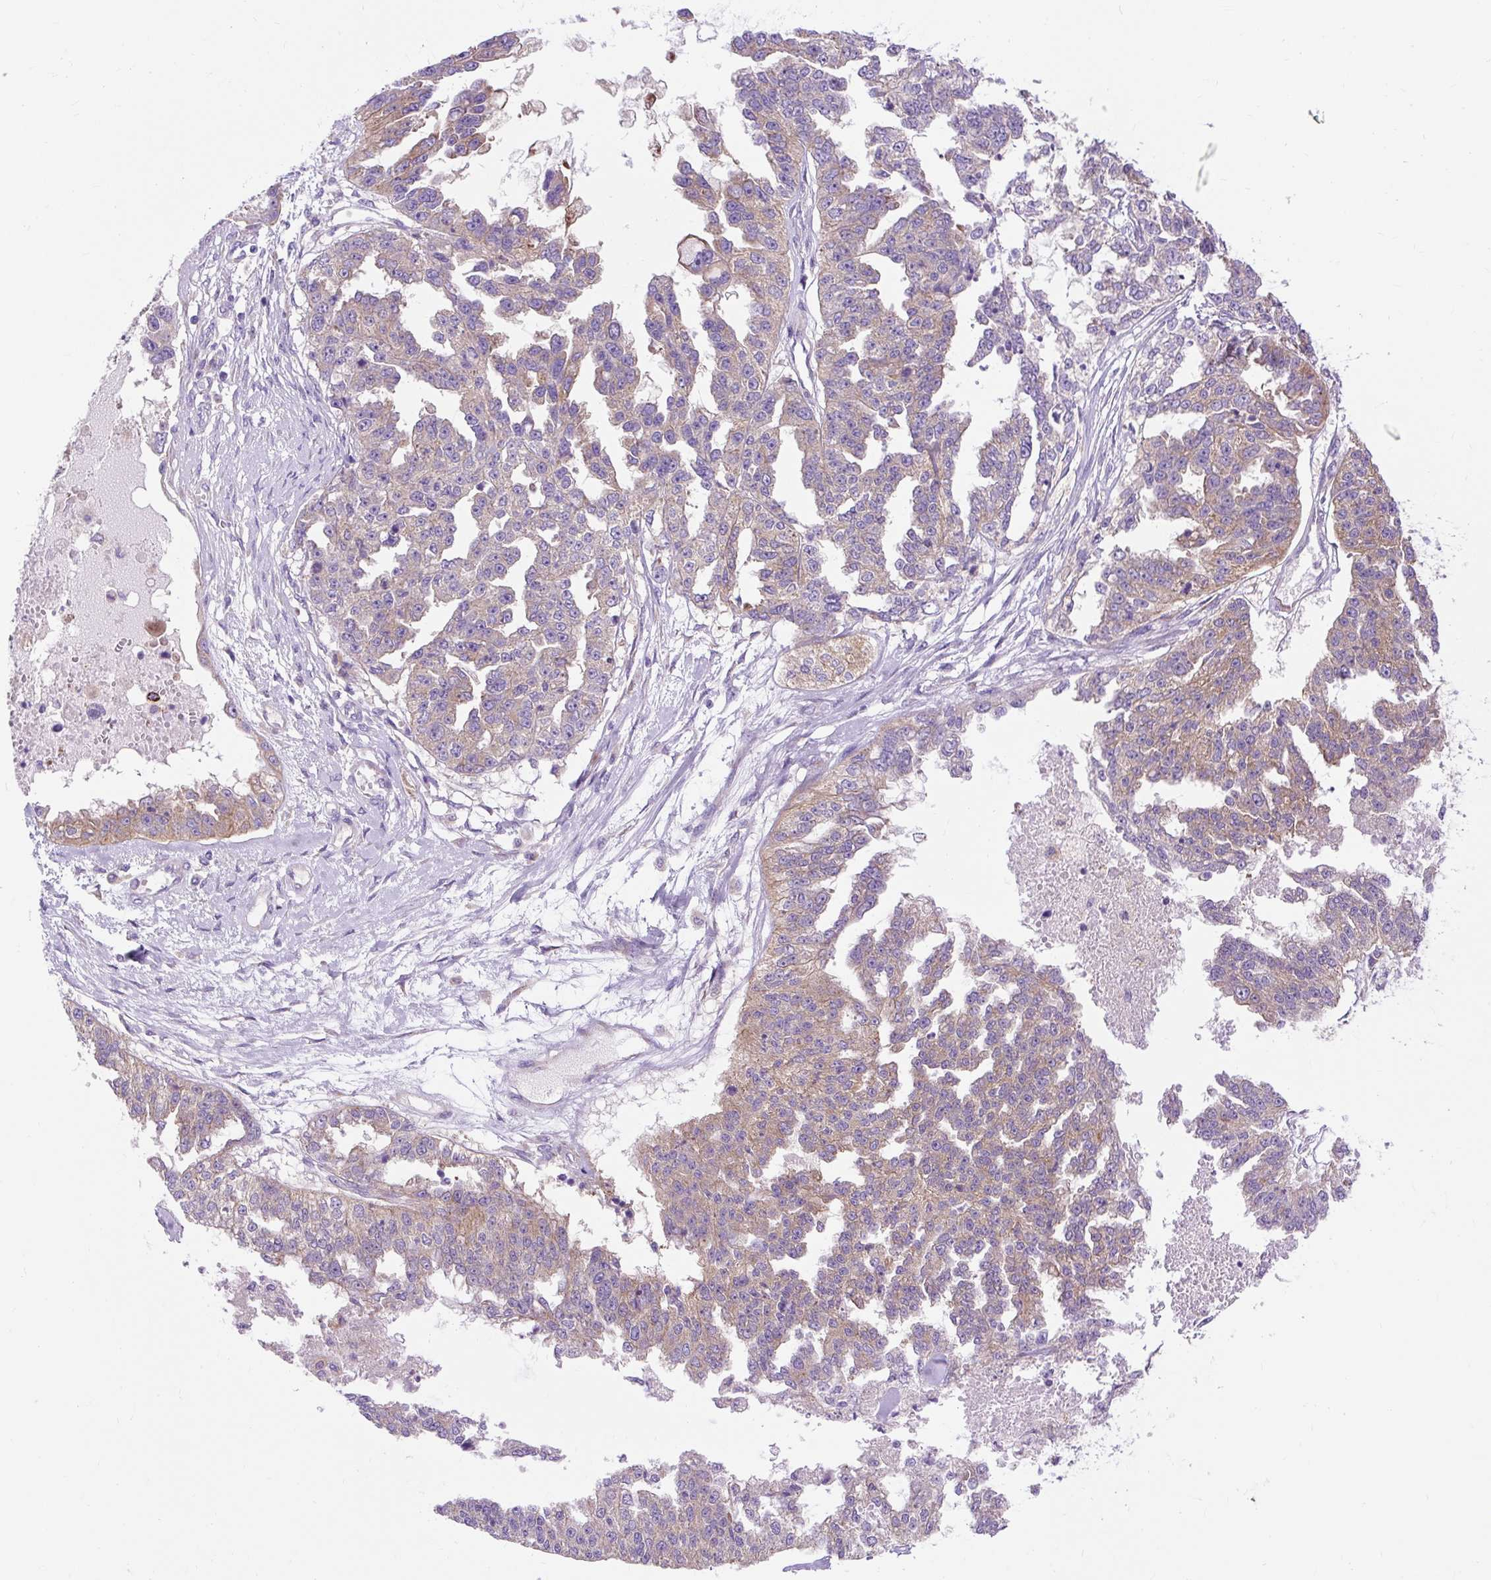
{"staining": {"intensity": "weak", "quantity": ">75%", "location": "cytoplasmic/membranous"}, "tissue": "ovarian cancer", "cell_type": "Tumor cells", "image_type": "cancer", "snomed": [{"axis": "morphology", "description": "Cystadenocarcinoma, serous, NOS"}, {"axis": "topography", "description": "Ovary"}], "caption": "Weak cytoplasmic/membranous staining for a protein is identified in about >75% of tumor cells of ovarian cancer using IHC.", "gene": "OR4K15", "patient": {"sex": "female", "age": 58}}